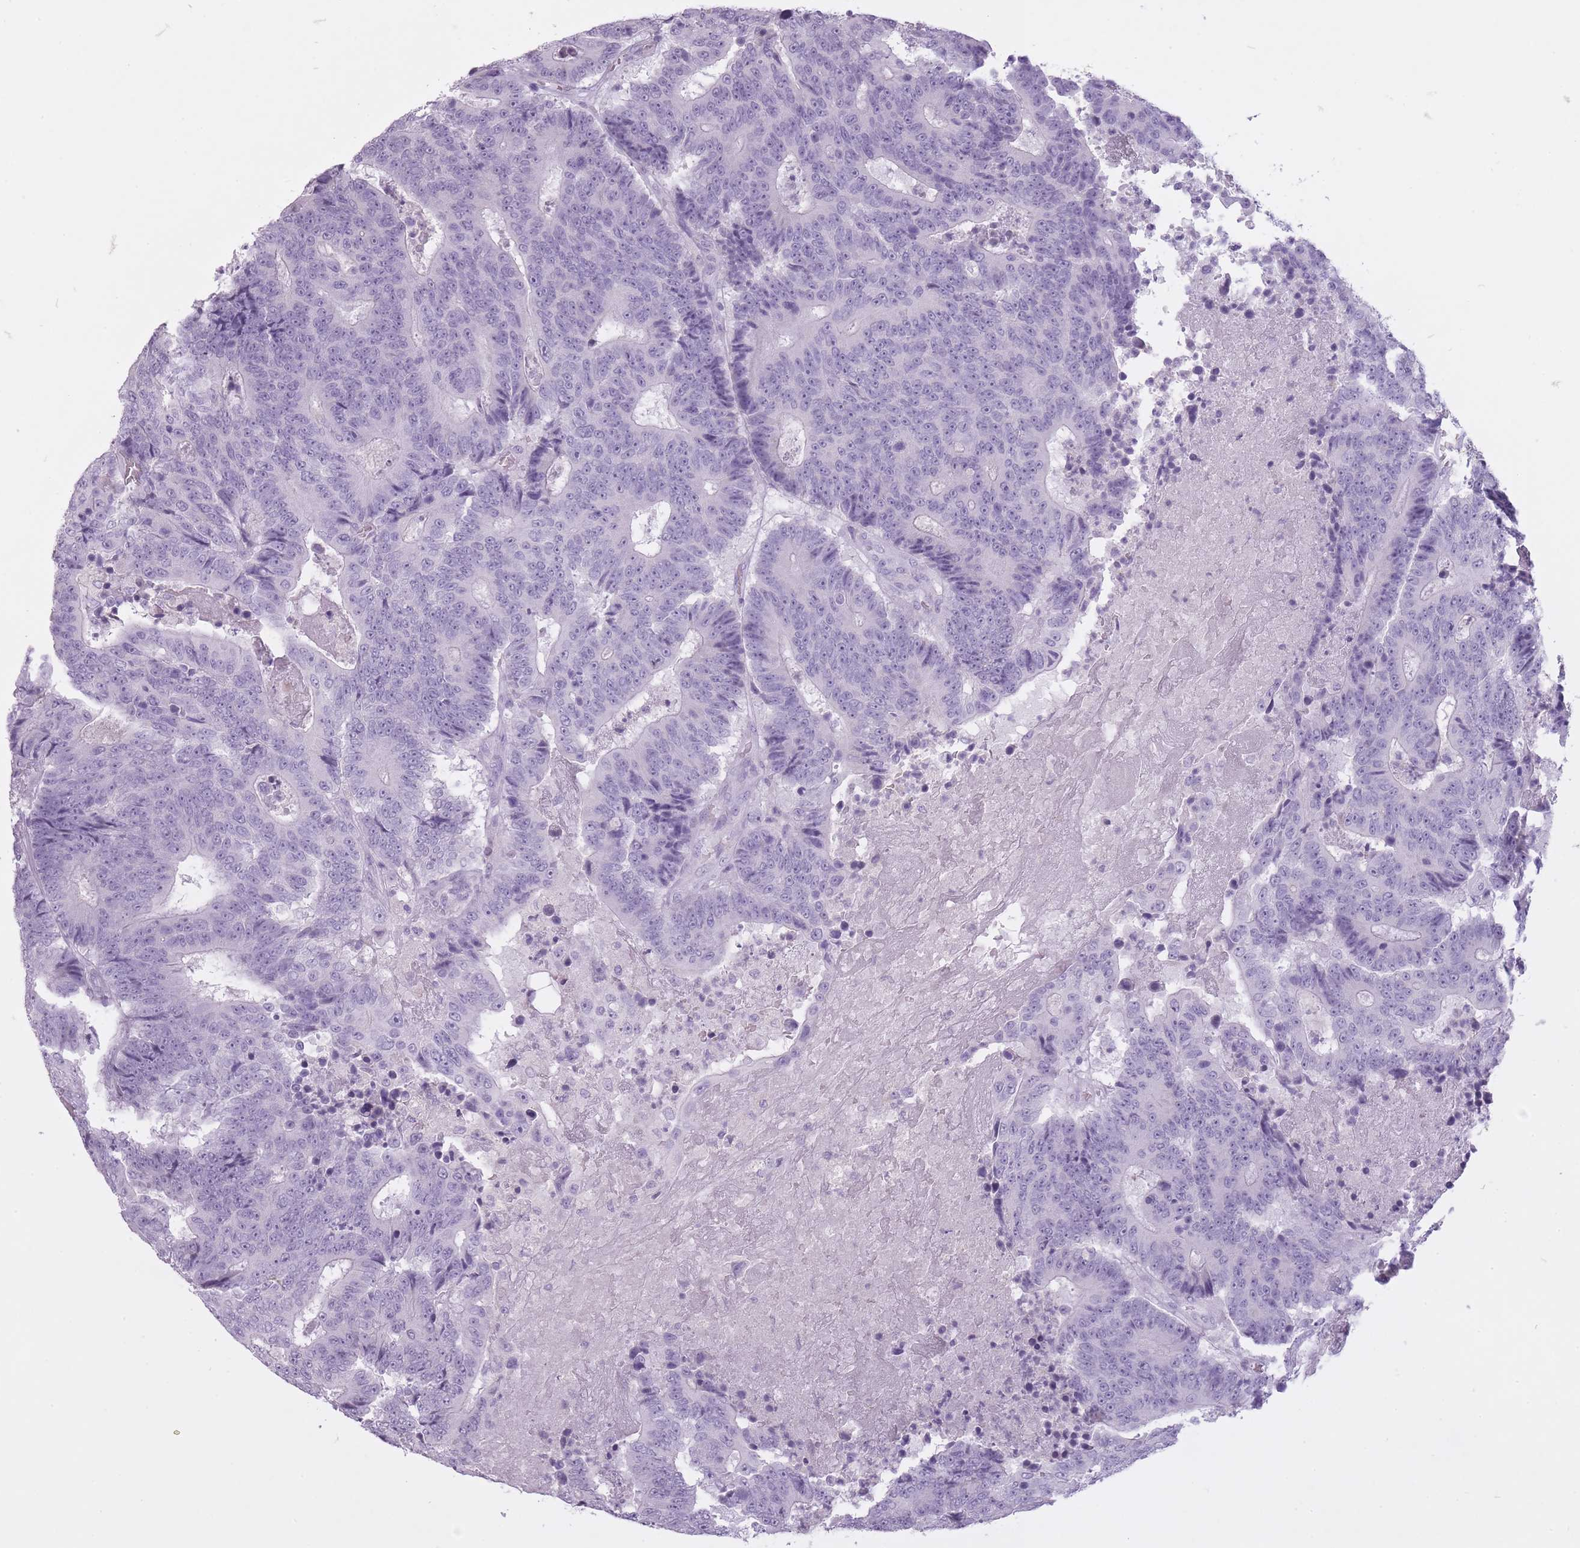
{"staining": {"intensity": "negative", "quantity": "none", "location": "none"}, "tissue": "colorectal cancer", "cell_type": "Tumor cells", "image_type": "cancer", "snomed": [{"axis": "morphology", "description": "Adenocarcinoma, NOS"}, {"axis": "topography", "description": "Colon"}], "caption": "Immunohistochemical staining of human colorectal cancer (adenocarcinoma) reveals no significant expression in tumor cells.", "gene": "RFX4", "patient": {"sex": "male", "age": 83}}